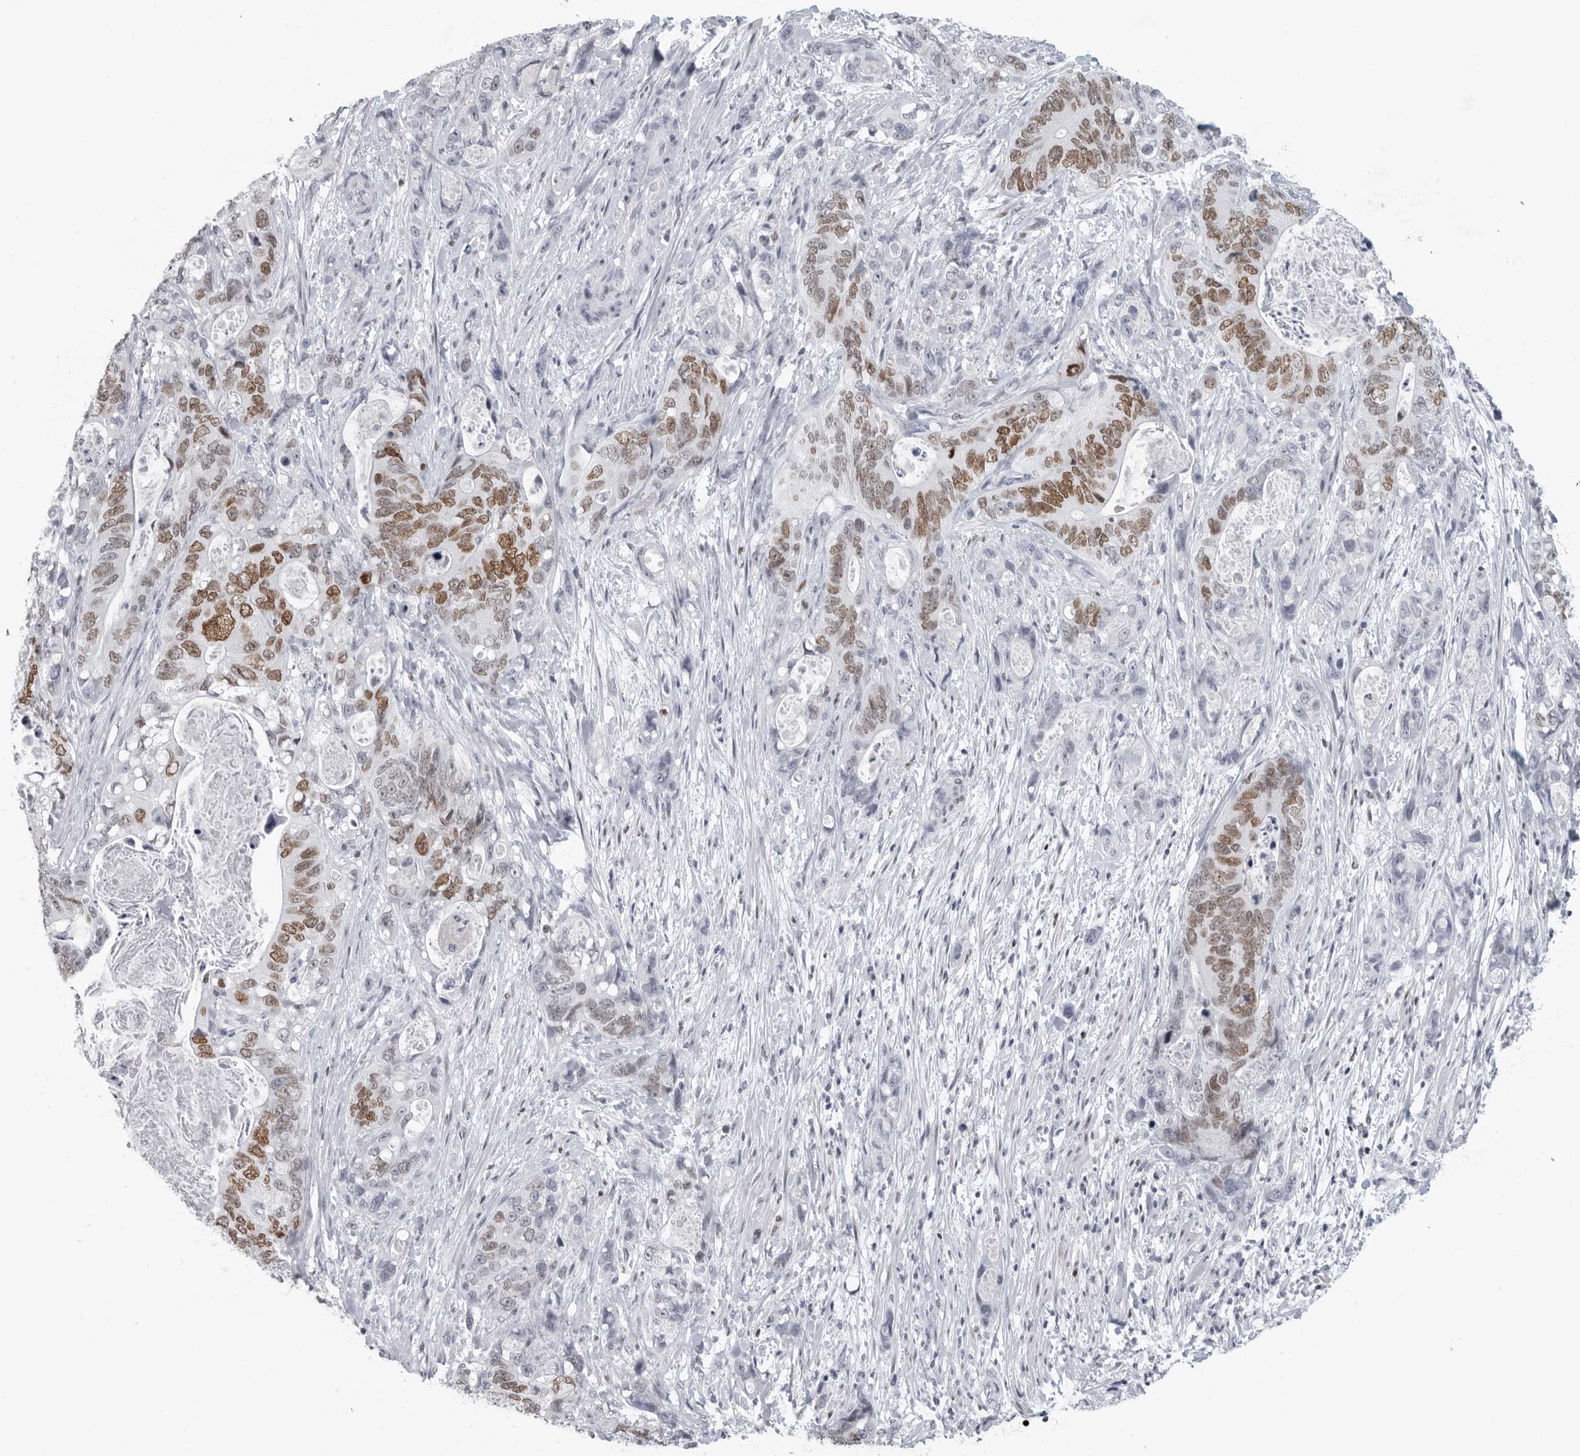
{"staining": {"intensity": "moderate", "quantity": "25%-75%", "location": "nuclear"}, "tissue": "stomach cancer", "cell_type": "Tumor cells", "image_type": "cancer", "snomed": [{"axis": "morphology", "description": "Normal tissue, NOS"}, {"axis": "morphology", "description": "Adenocarcinoma, NOS"}, {"axis": "topography", "description": "Stomach"}], "caption": "A micrograph of human stomach cancer (adenocarcinoma) stained for a protein demonstrates moderate nuclear brown staining in tumor cells.", "gene": "SATB2", "patient": {"sex": "female", "age": 89}}